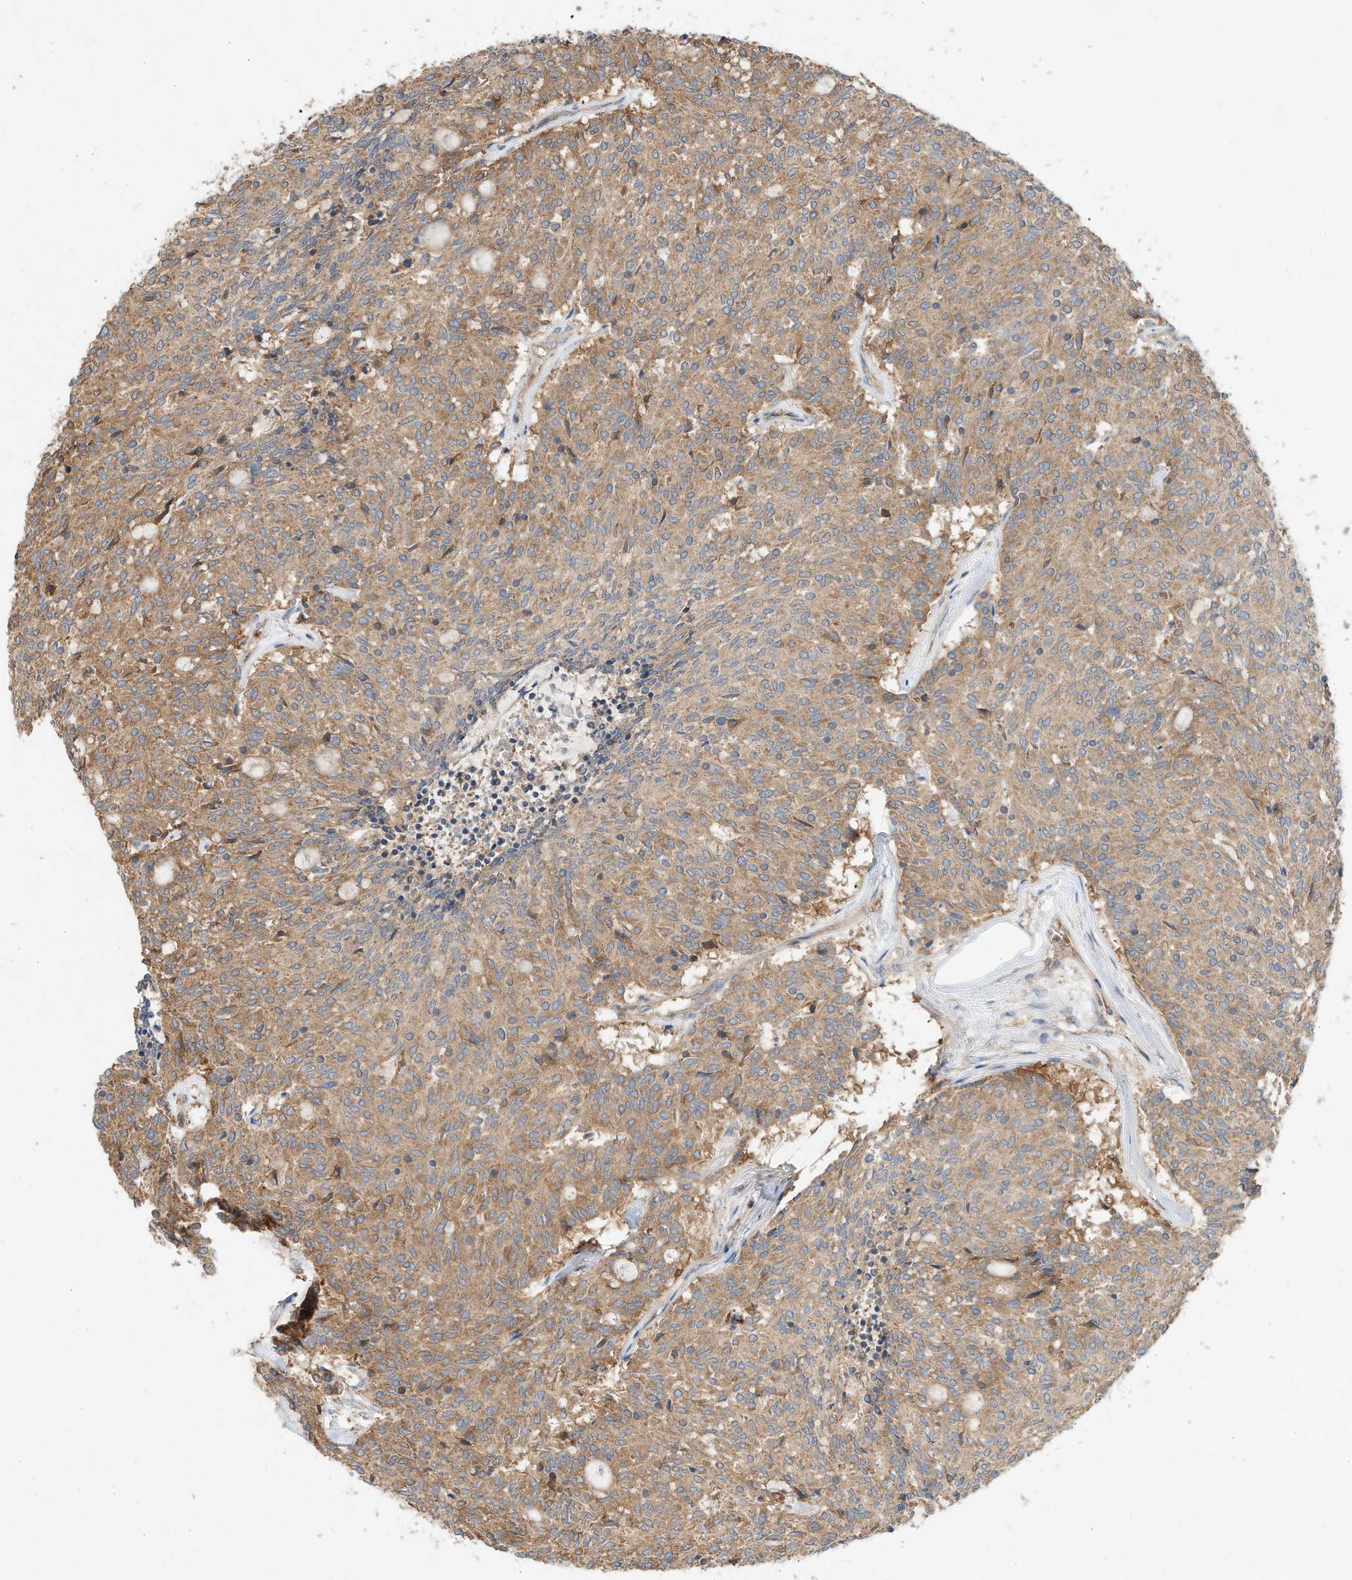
{"staining": {"intensity": "moderate", "quantity": ">75%", "location": "cytoplasmic/membranous"}, "tissue": "carcinoid", "cell_type": "Tumor cells", "image_type": "cancer", "snomed": [{"axis": "morphology", "description": "Carcinoid, malignant, NOS"}, {"axis": "topography", "description": "Pancreas"}], "caption": "Carcinoid stained for a protein reveals moderate cytoplasmic/membranous positivity in tumor cells. Using DAB (brown) and hematoxylin (blue) stains, captured at high magnification using brightfield microscopy.", "gene": "CPAMD8", "patient": {"sex": "female", "age": 54}}